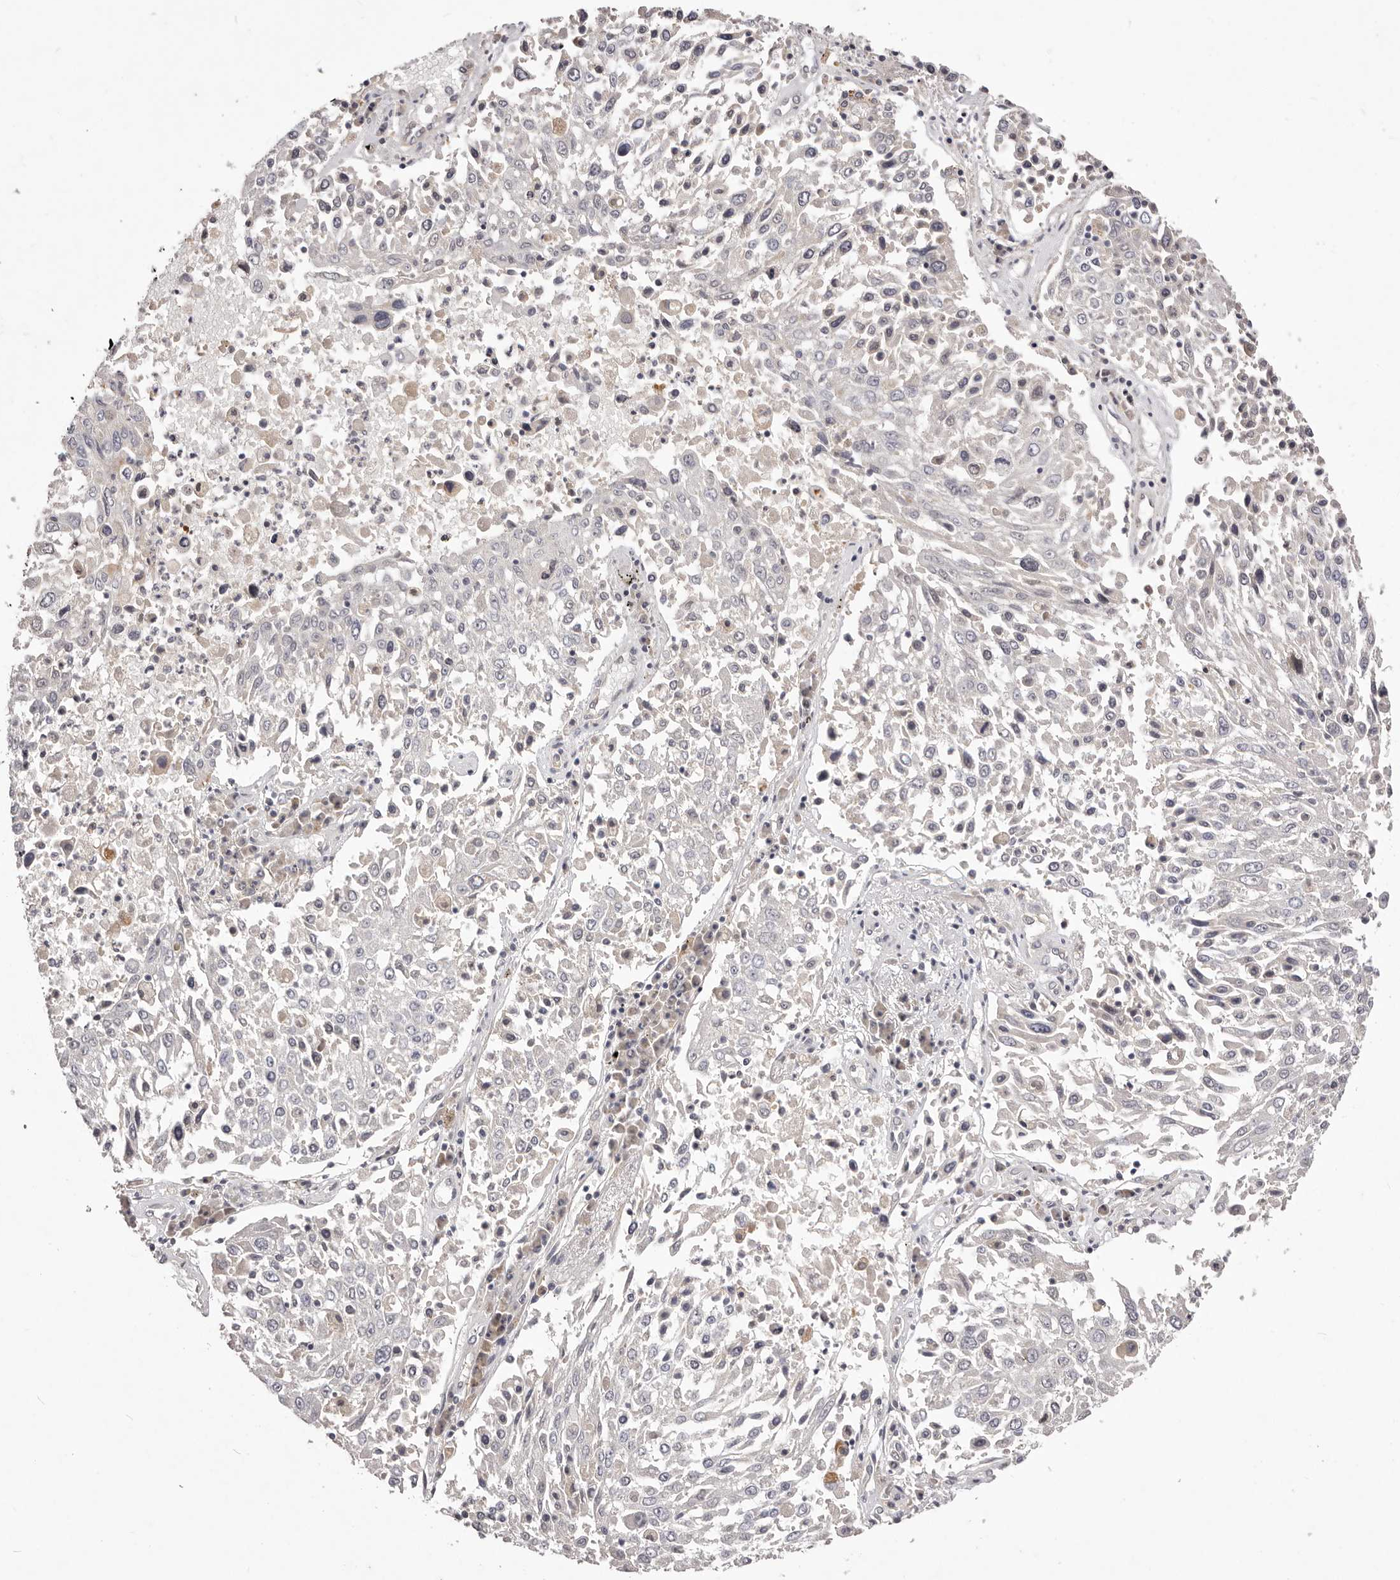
{"staining": {"intensity": "negative", "quantity": "none", "location": "none"}, "tissue": "lung cancer", "cell_type": "Tumor cells", "image_type": "cancer", "snomed": [{"axis": "morphology", "description": "Squamous cell carcinoma, NOS"}, {"axis": "topography", "description": "Lung"}], "caption": "Immunohistochemistry histopathology image of neoplastic tissue: human squamous cell carcinoma (lung) stained with DAB exhibits no significant protein expression in tumor cells.", "gene": "GARNL3", "patient": {"sex": "male", "age": 65}}